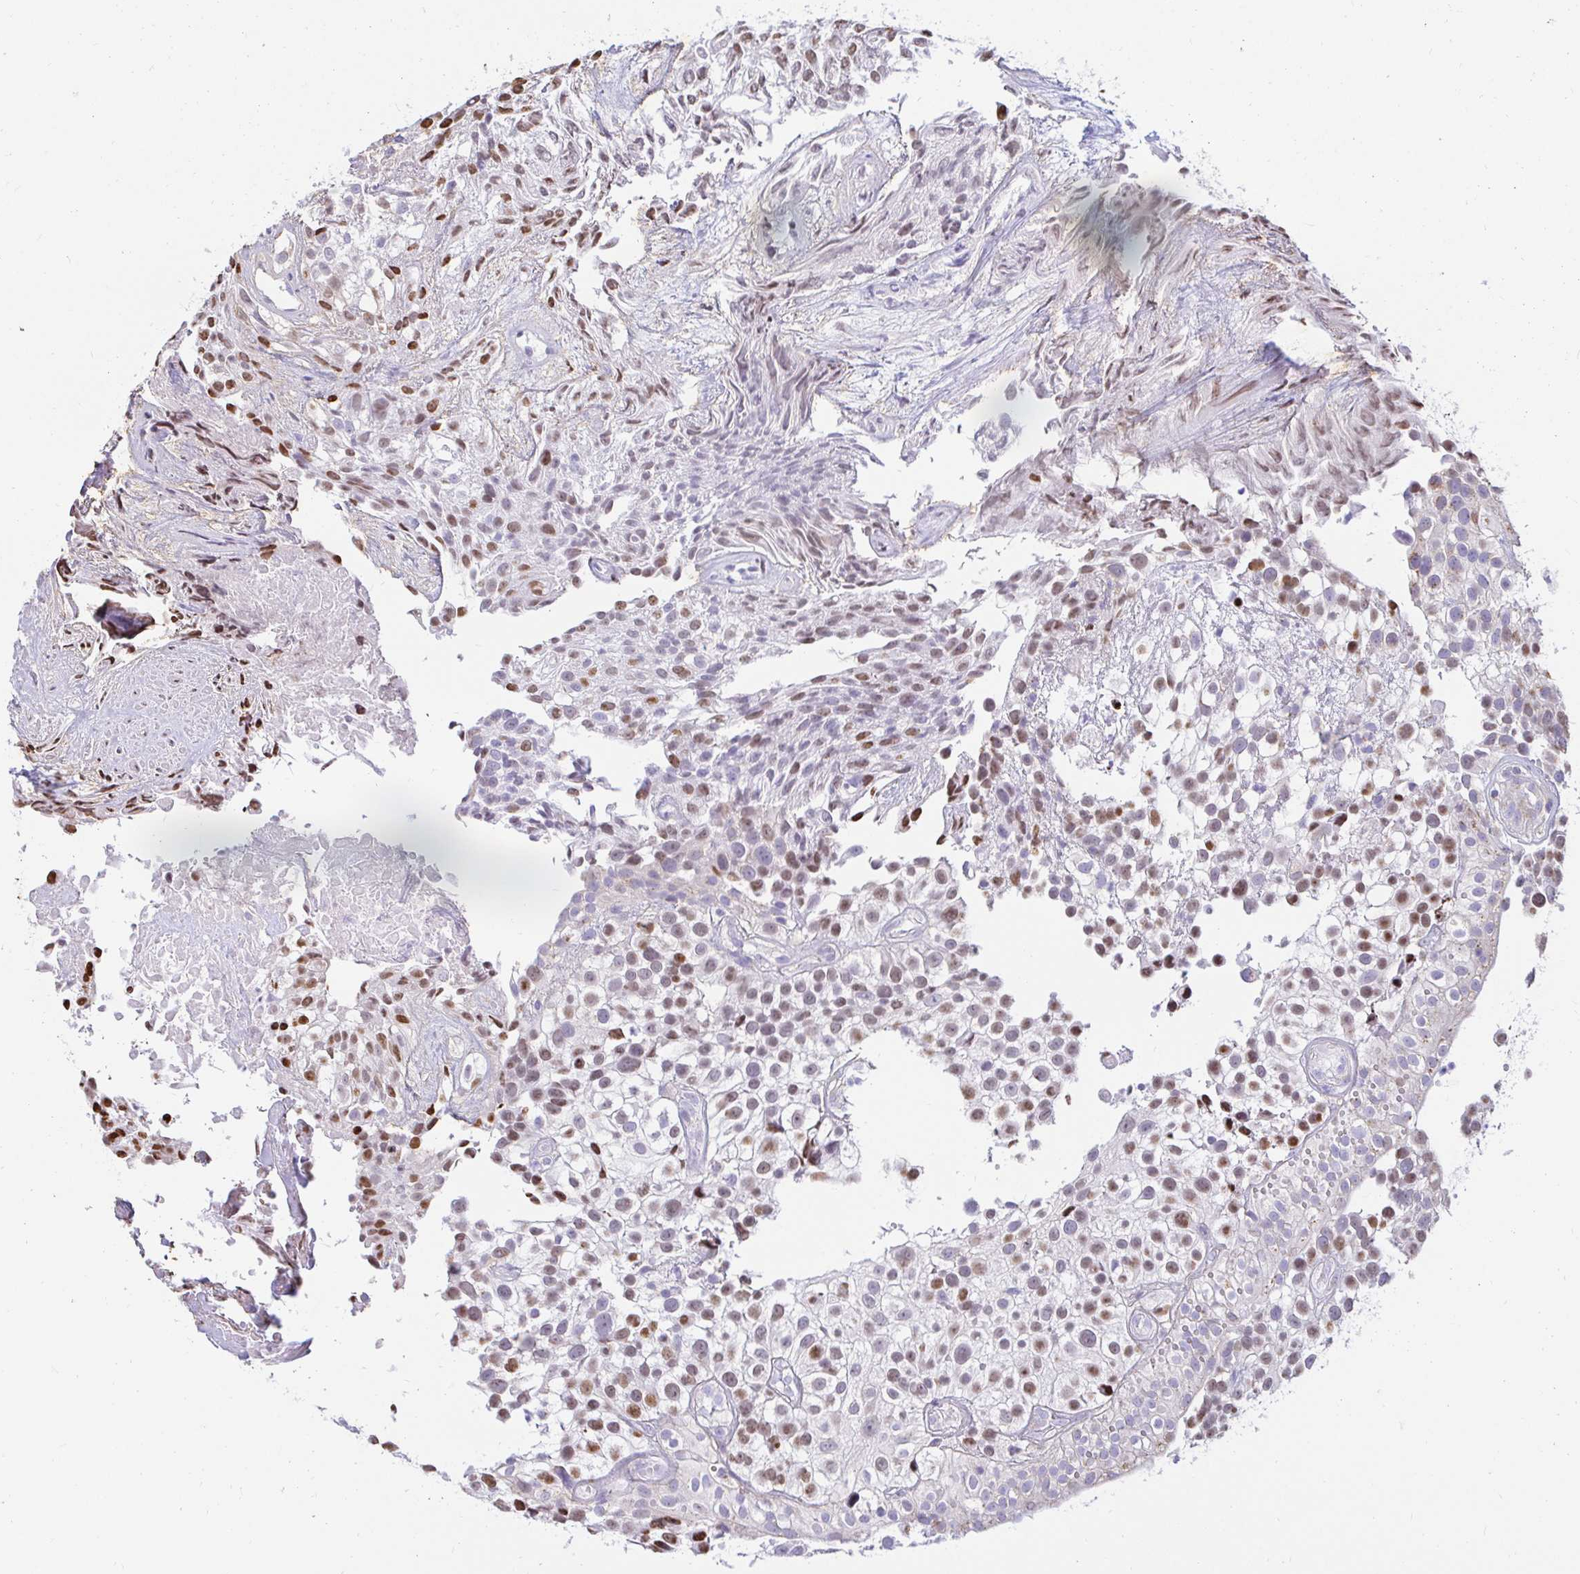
{"staining": {"intensity": "moderate", "quantity": "25%-75%", "location": "nuclear"}, "tissue": "urothelial cancer", "cell_type": "Tumor cells", "image_type": "cancer", "snomed": [{"axis": "morphology", "description": "Urothelial carcinoma, High grade"}, {"axis": "topography", "description": "Urinary bladder"}], "caption": "Urothelial carcinoma (high-grade) stained with a brown dye displays moderate nuclear positive staining in about 25%-75% of tumor cells.", "gene": "CAPSL", "patient": {"sex": "male", "age": 56}}